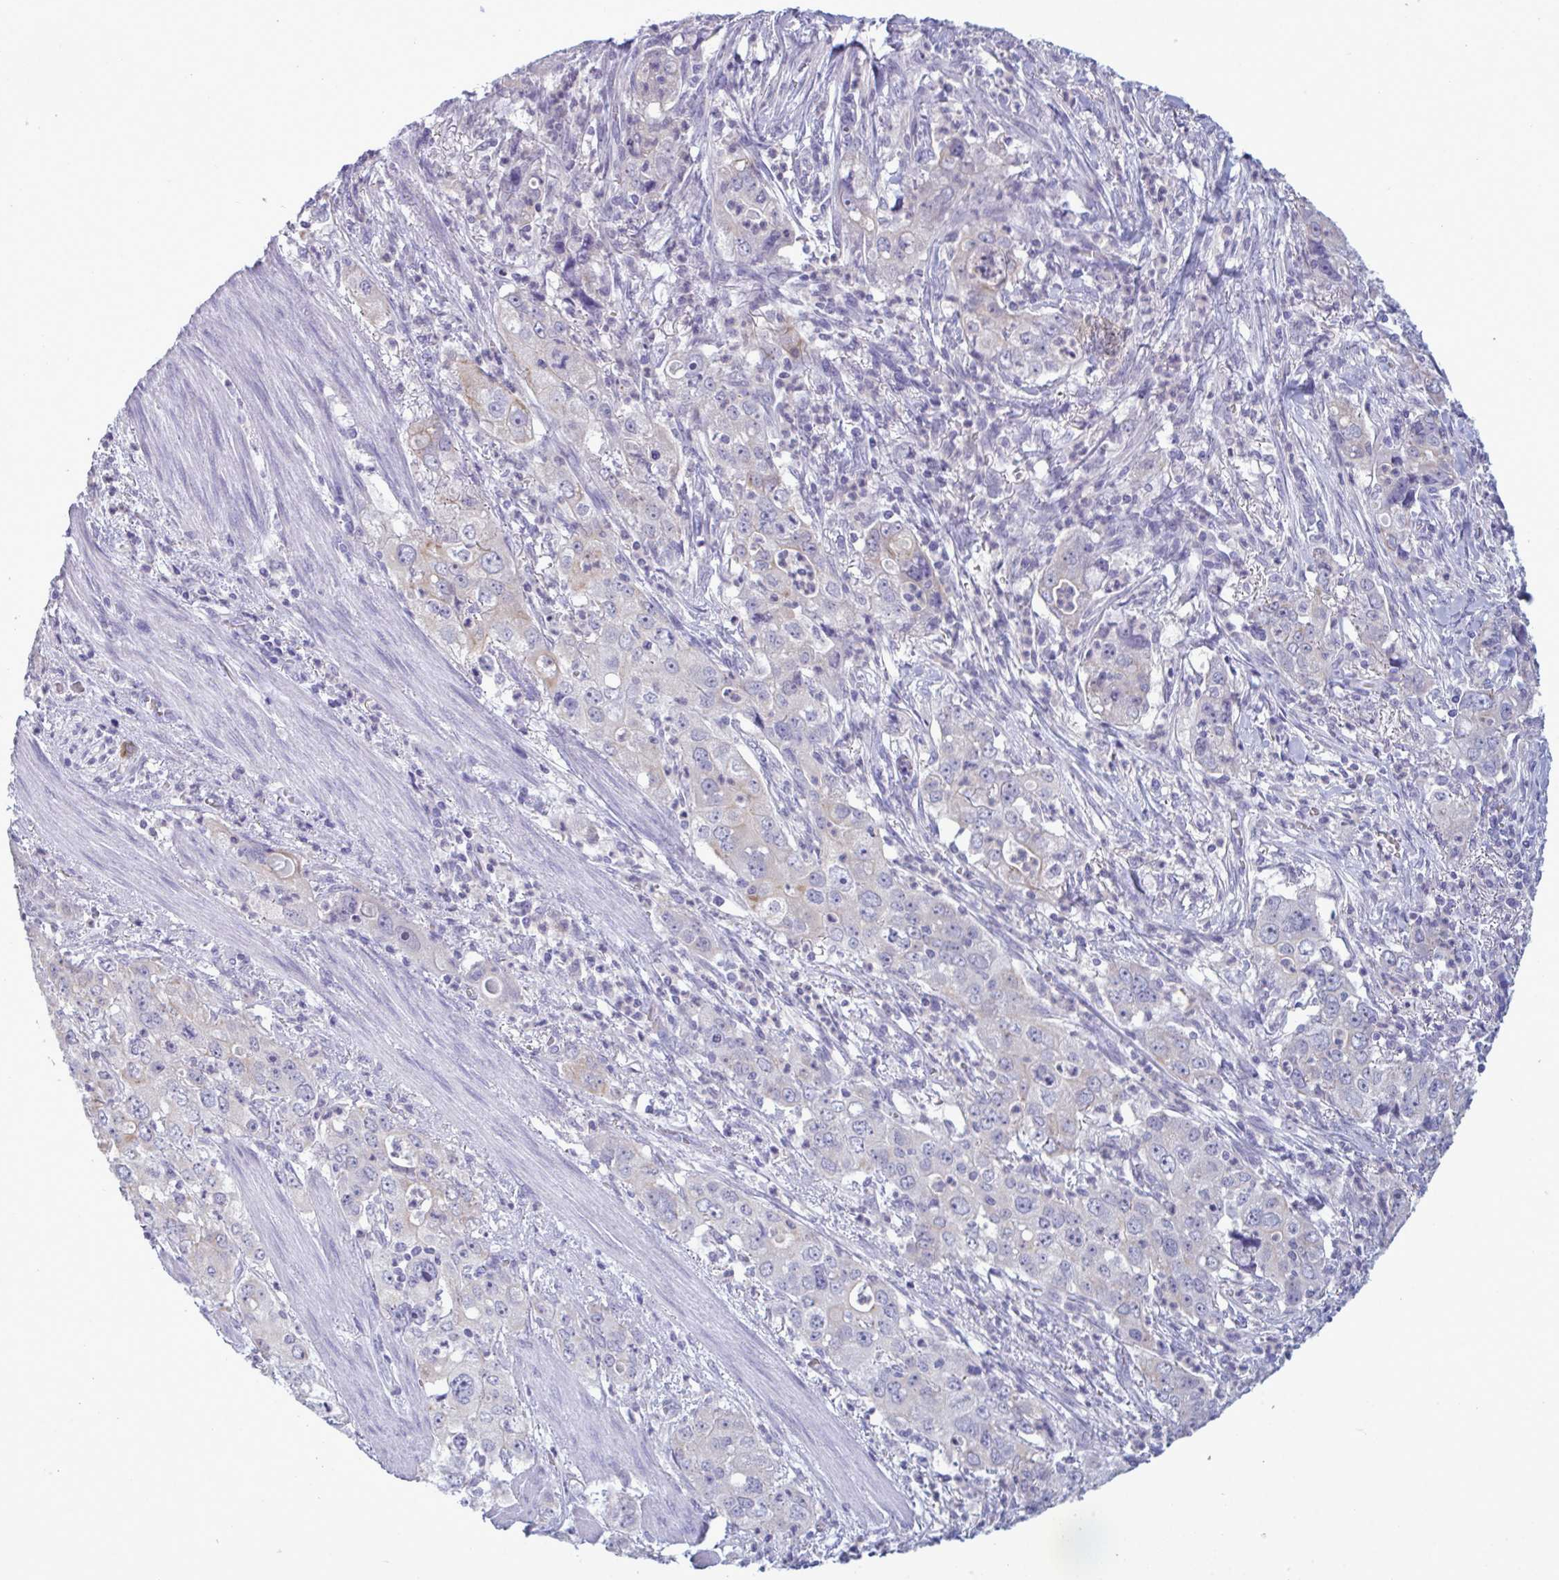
{"staining": {"intensity": "negative", "quantity": "none", "location": "none"}, "tissue": "stomach cancer", "cell_type": "Tumor cells", "image_type": "cancer", "snomed": [{"axis": "morphology", "description": "Adenocarcinoma, NOS"}, {"axis": "topography", "description": "Stomach, upper"}], "caption": "An IHC photomicrograph of stomach cancer (adenocarcinoma) is shown. There is no staining in tumor cells of stomach cancer (adenocarcinoma).", "gene": "TENT5D", "patient": {"sex": "male", "age": 75}}